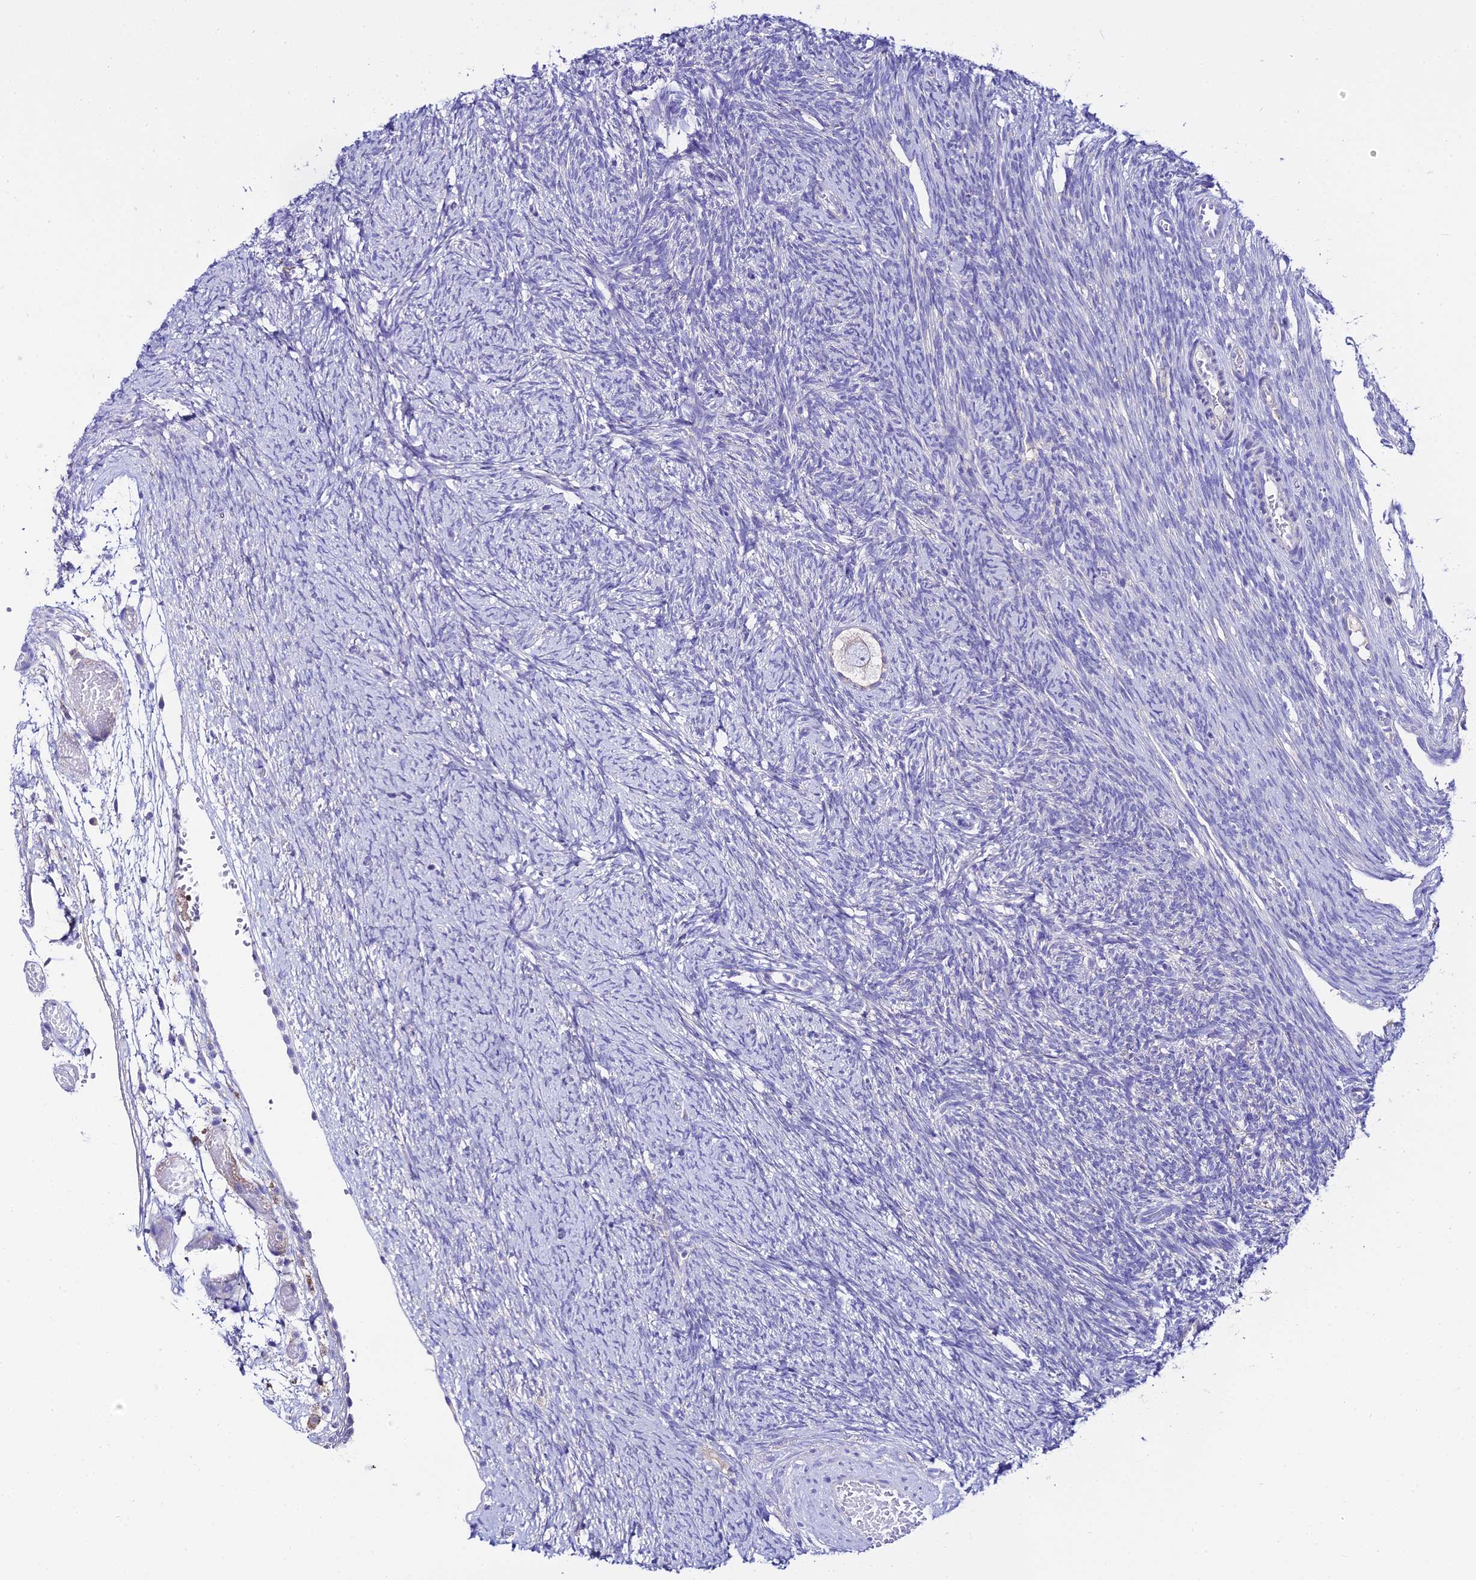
{"staining": {"intensity": "negative", "quantity": "none", "location": "none"}, "tissue": "ovary", "cell_type": "Follicle cells", "image_type": "normal", "snomed": [{"axis": "morphology", "description": "Normal tissue, NOS"}, {"axis": "topography", "description": "Ovary"}], "caption": "This is an IHC image of unremarkable ovary. There is no positivity in follicle cells.", "gene": "TMEM117", "patient": {"sex": "female", "age": 44}}